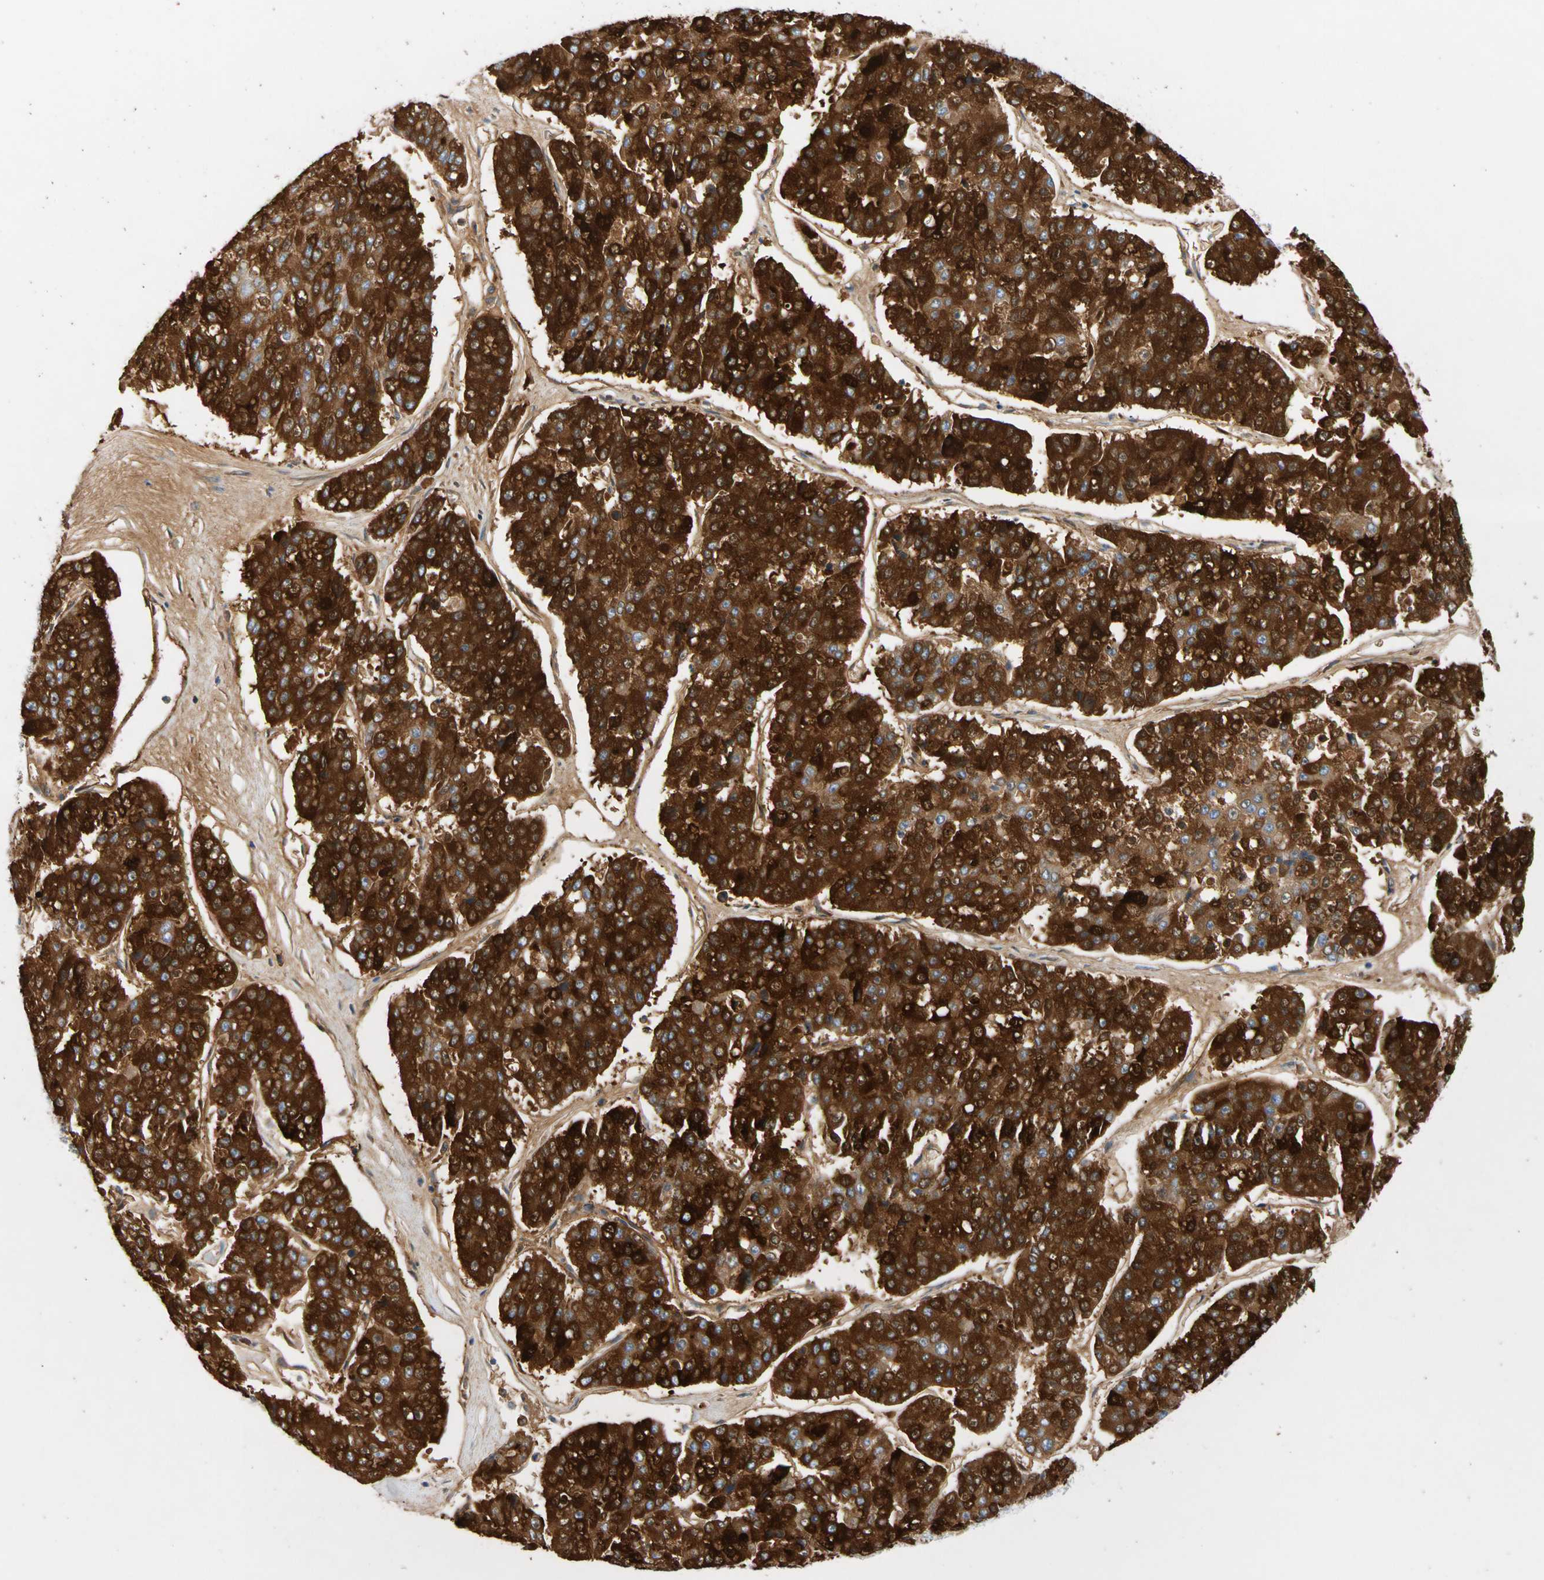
{"staining": {"intensity": "strong", "quantity": ">75%", "location": "cytoplasmic/membranous"}, "tissue": "pancreatic cancer", "cell_type": "Tumor cells", "image_type": "cancer", "snomed": [{"axis": "morphology", "description": "Adenocarcinoma, NOS"}, {"axis": "topography", "description": "Pancreas"}], "caption": "Immunohistochemical staining of human pancreatic cancer demonstrates high levels of strong cytoplasmic/membranous protein positivity in approximately >75% of tumor cells.", "gene": "CEL", "patient": {"sex": "male", "age": 50}}